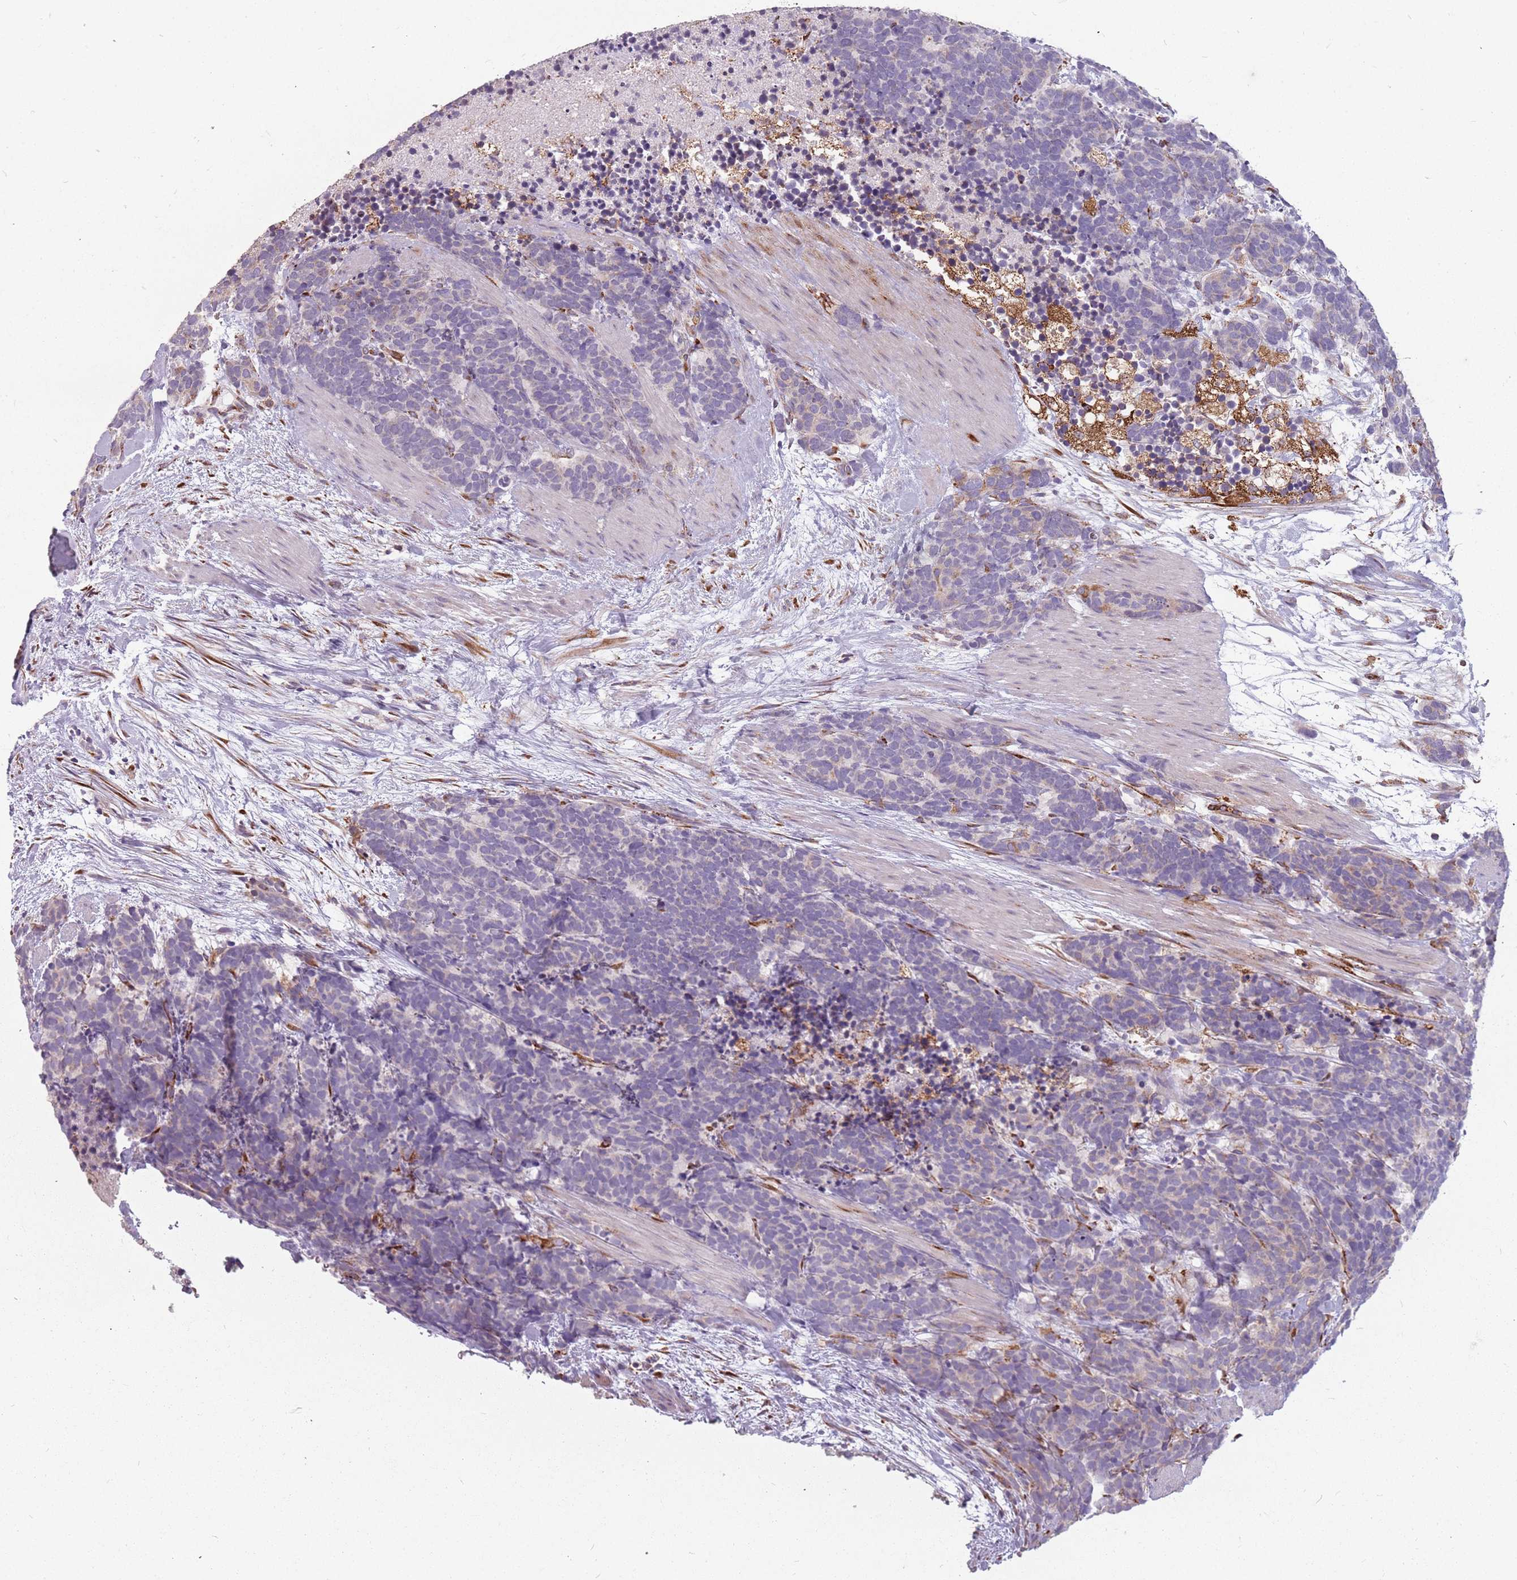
{"staining": {"intensity": "negative", "quantity": "none", "location": "none"}, "tissue": "carcinoid", "cell_type": "Tumor cells", "image_type": "cancer", "snomed": [{"axis": "morphology", "description": "Carcinoma, NOS"}, {"axis": "morphology", "description": "Carcinoid, malignant, NOS"}, {"axis": "topography", "description": "Prostate"}], "caption": "Tumor cells are negative for brown protein staining in carcinoid.", "gene": "RPS9", "patient": {"sex": "male", "age": 57}}